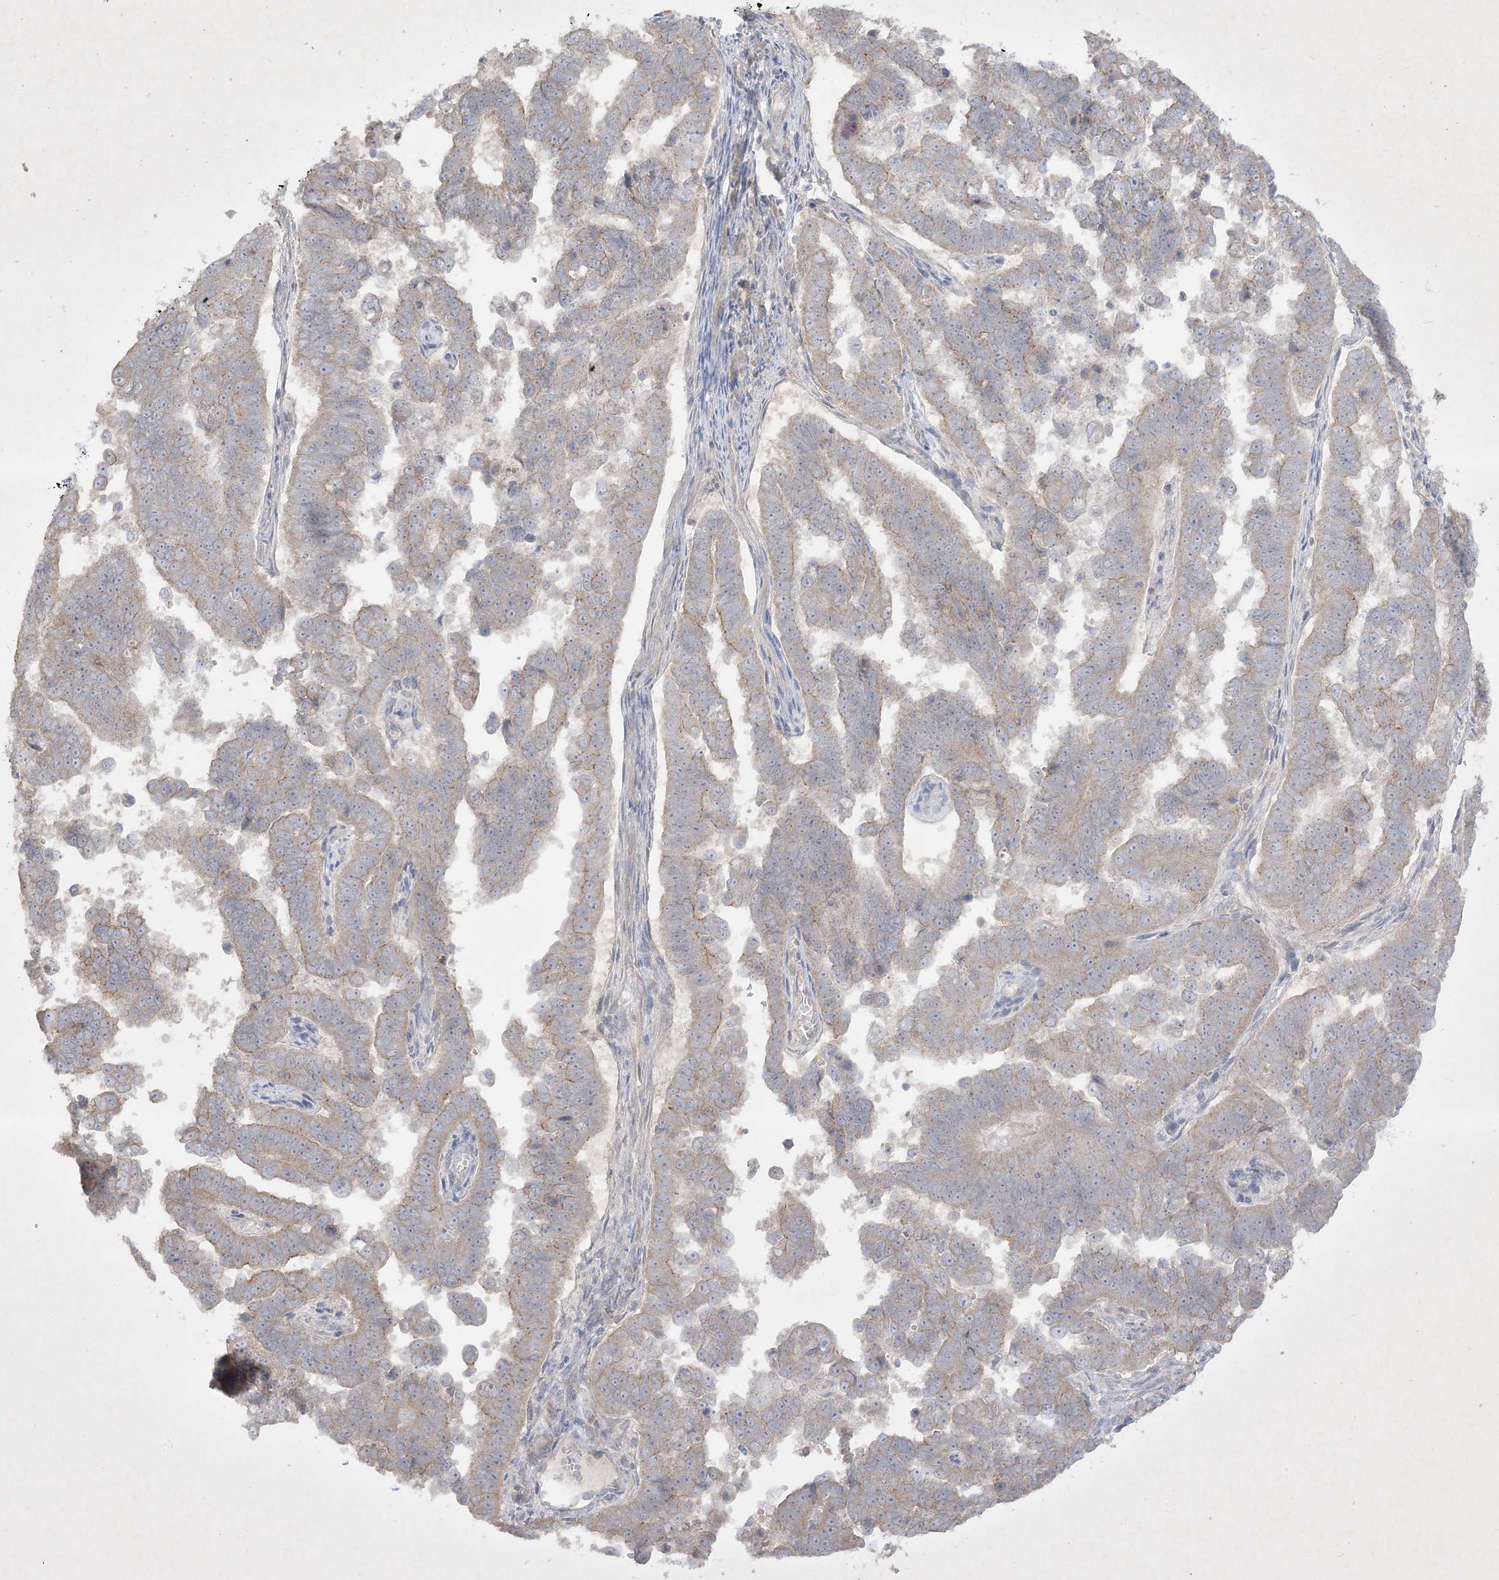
{"staining": {"intensity": "weak", "quantity": "25%-75%", "location": "cytoplasmic/membranous"}, "tissue": "endometrial cancer", "cell_type": "Tumor cells", "image_type": "cancer", "snomed": [{"axis": "morphology", "description": "Adenocarcinoma, NOS"}, {"axis": "topography", "description": "Endometrium"}], "caption": "Immunohistochemistry of human endometrial cancer shows low levels of weak cytoplasmic/membranous staining in about 25%-75% of tumor cells. The staining was performed using DAB to visualize the protein expression in brown, while the nuclei were stained in blue with hematoxylin (Magnification: 20x).", "gene": "PLEKHA3", "patient": {"sex": "female", "age": 75}}